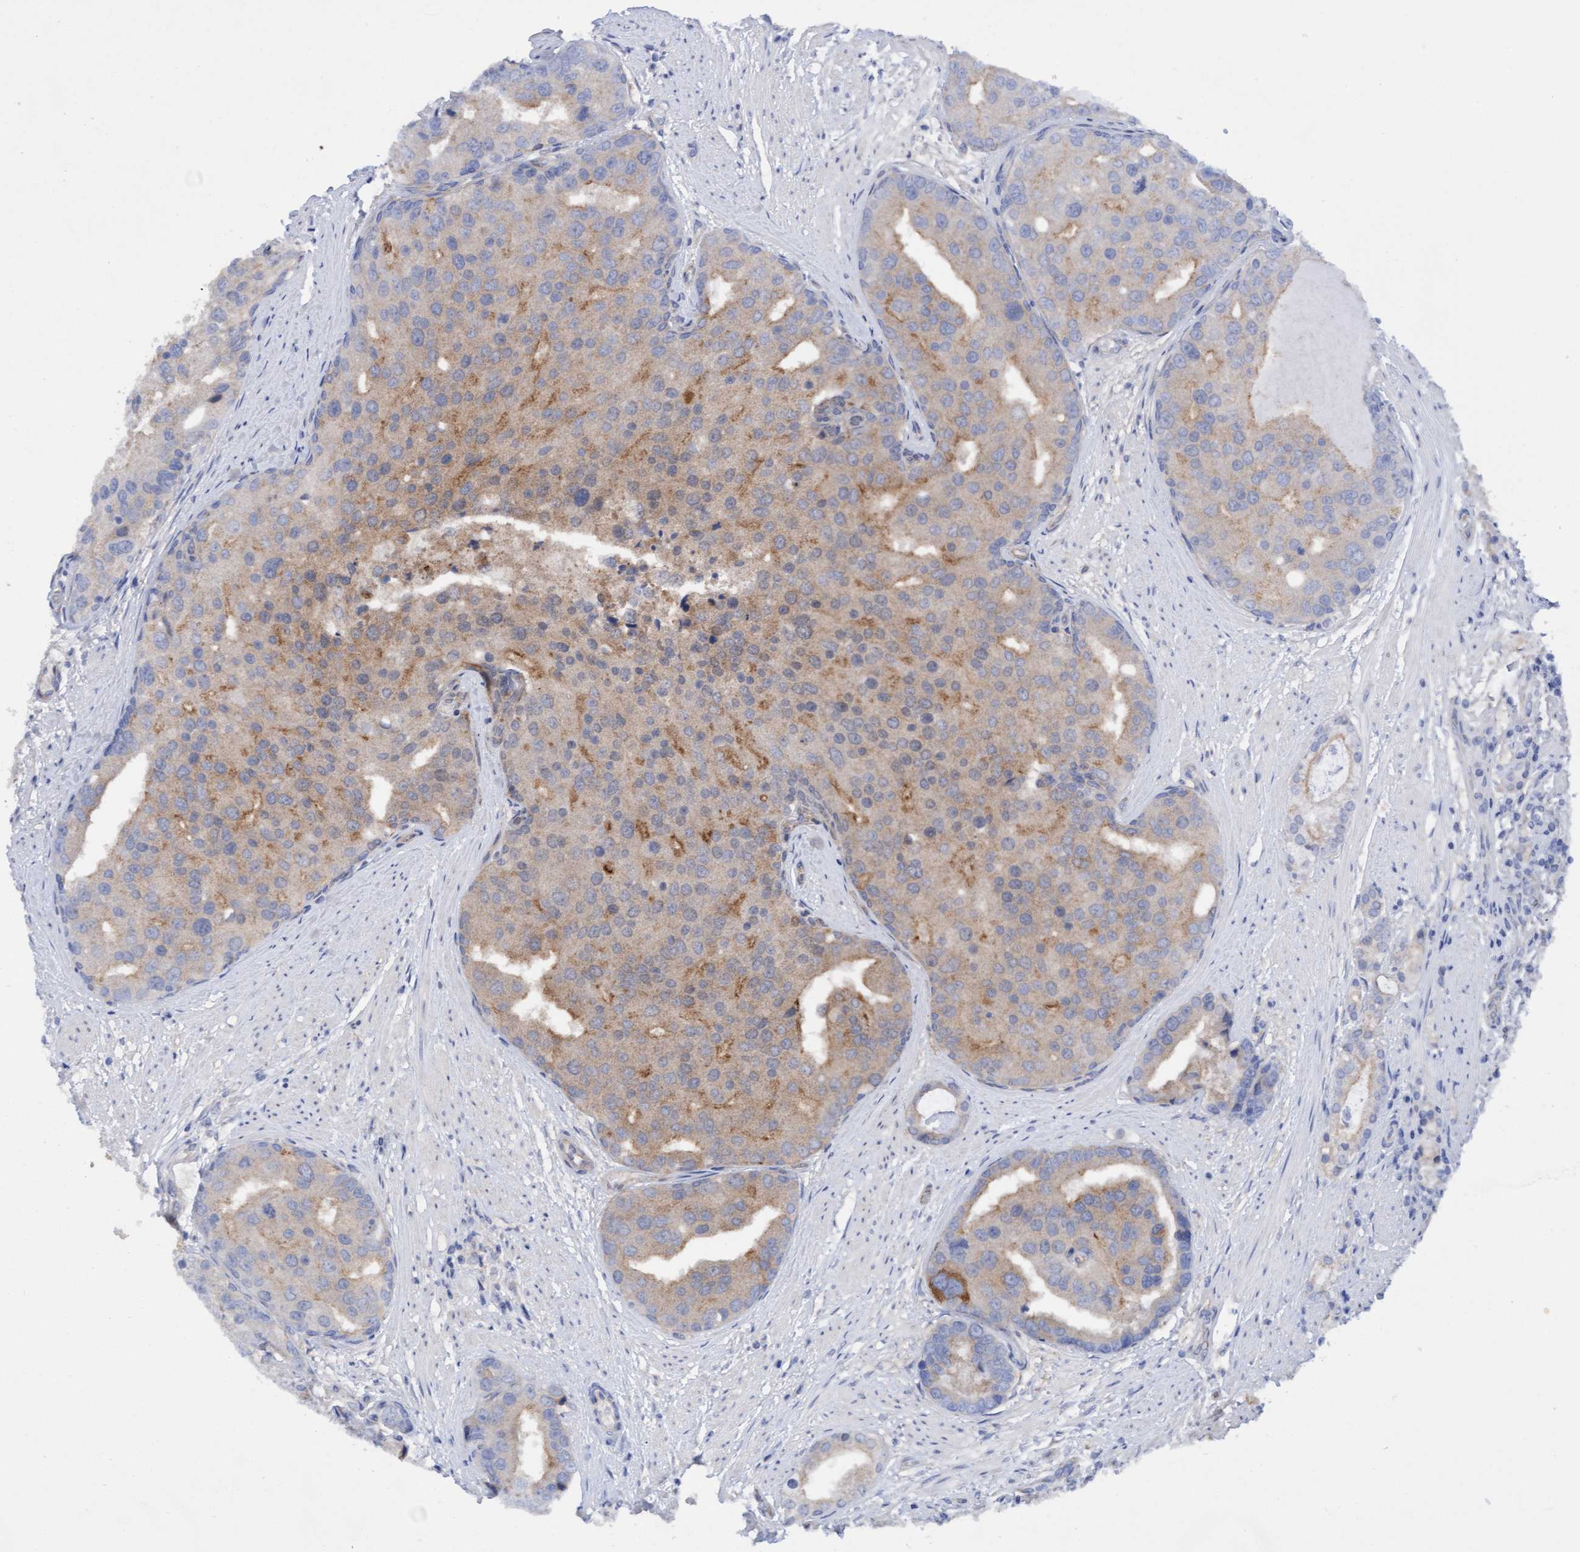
{"staining": {"intensity": "moderate", "quantity": "25%-75%", "location": "cytoplasmic/membranous"}, "tissue": "prostate cancer", "cell_type": "Tumor cells", "image_type": "cancer", "snomed": [{"axis": "morphology", "description": "Adenocarcinoma, High grade"}, {"axis": "topography", "description": "Prostate"}], "caption": "Protein staining shows moderate cytoplasmic/membranous expression in approximately 25%-75% of tumor cells in prostate high-grade adenocarcinoma. The protein of interest is shown in brown color, while the nuclei are stained blue.", "gene": "ITFG1", "patient": {"sex": "male", "age": 50}}